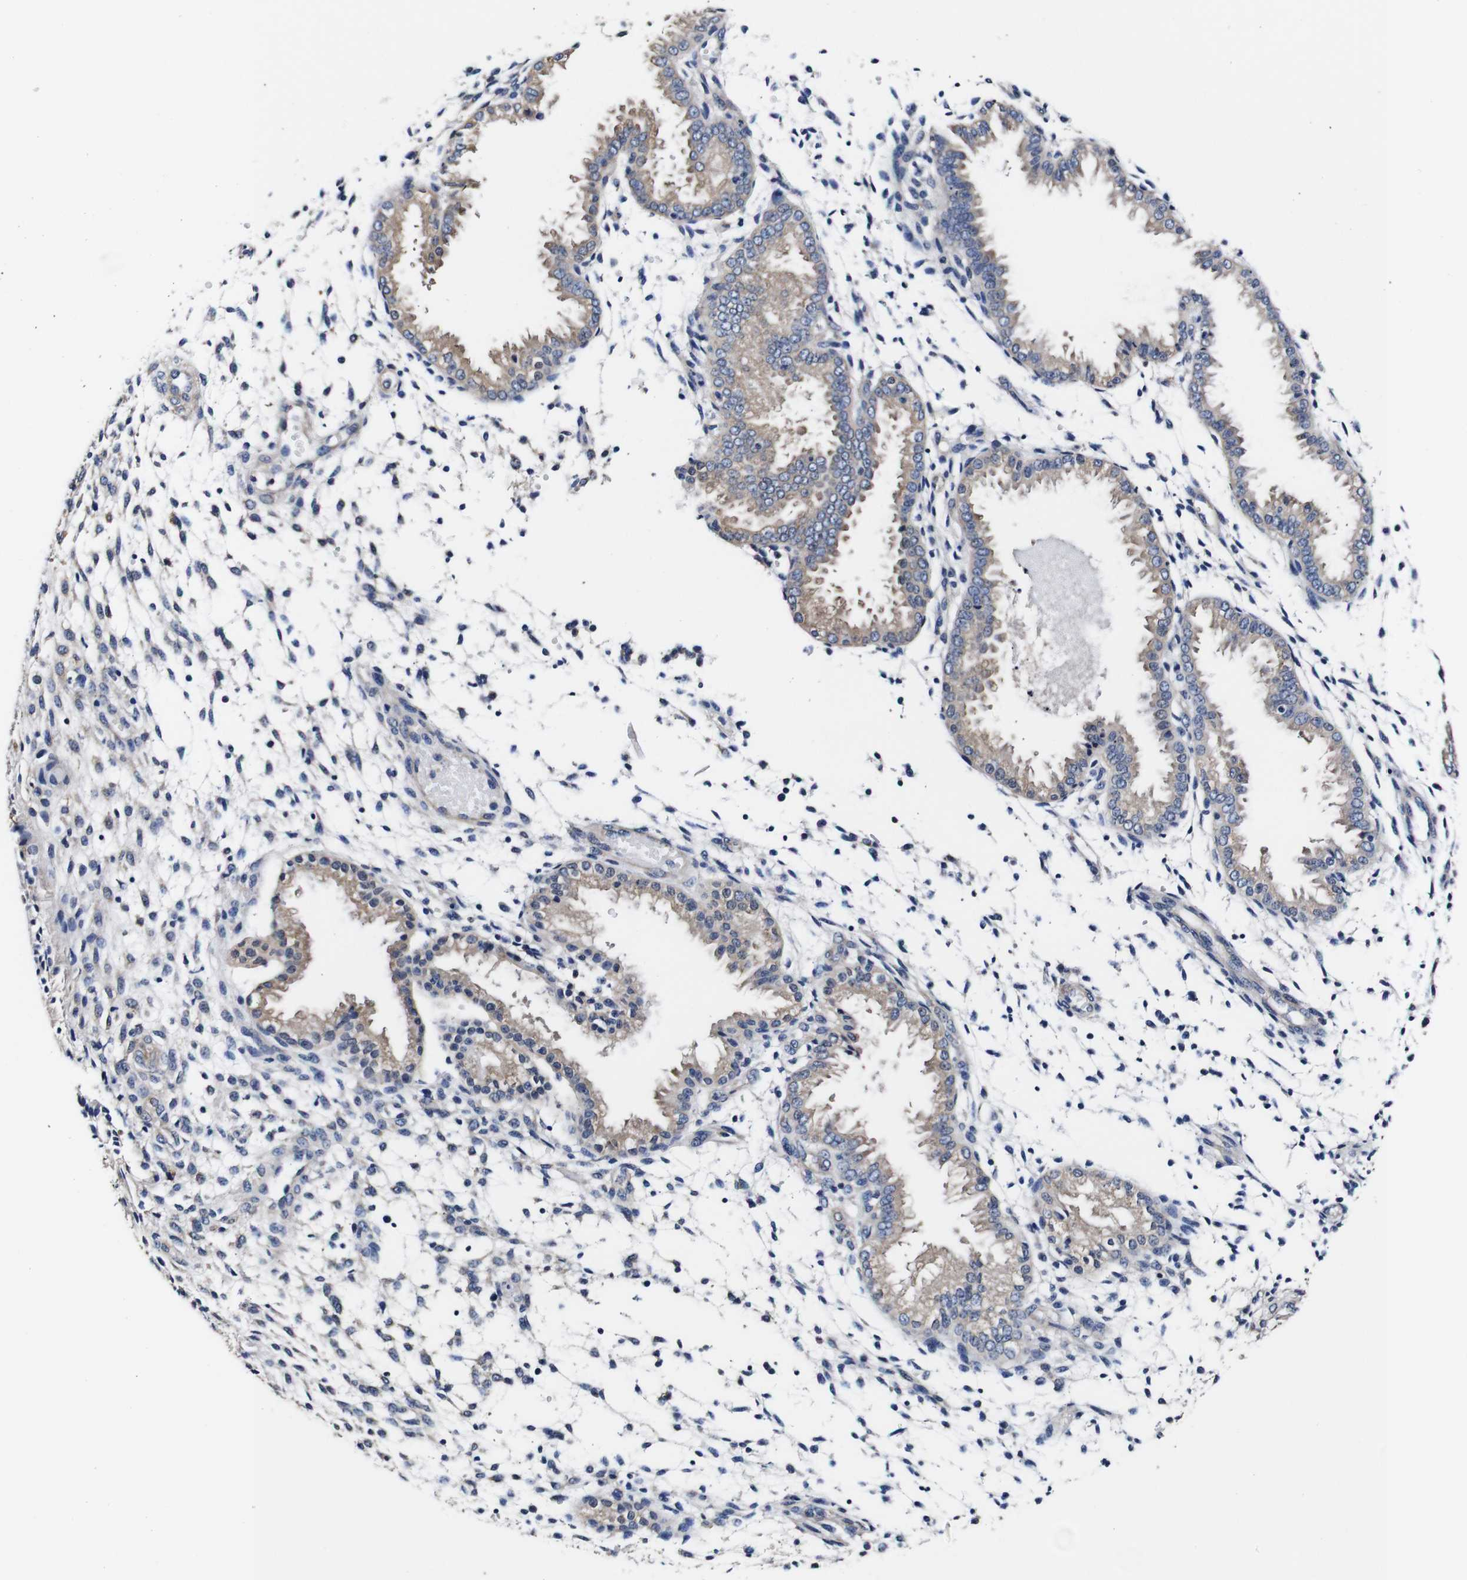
{"staining": {"intensity": "negative", "quantity": "none", "location": "none"}, "tissue": "endometrium", "cell_type": "Cells in endometrial stroma", "image_type": "normal", "snomed": [{"axis": "morphology", "description": "Normal tissue, NOS"}, {"axis": "topography", "description": "Endometrium"}], "caption": "The micrograph exhibits no staining of cells in endometrial stroma in normal endometrium.", "gene": "PDCD6IP", "patient": {"sex": "female", "age": 33}}